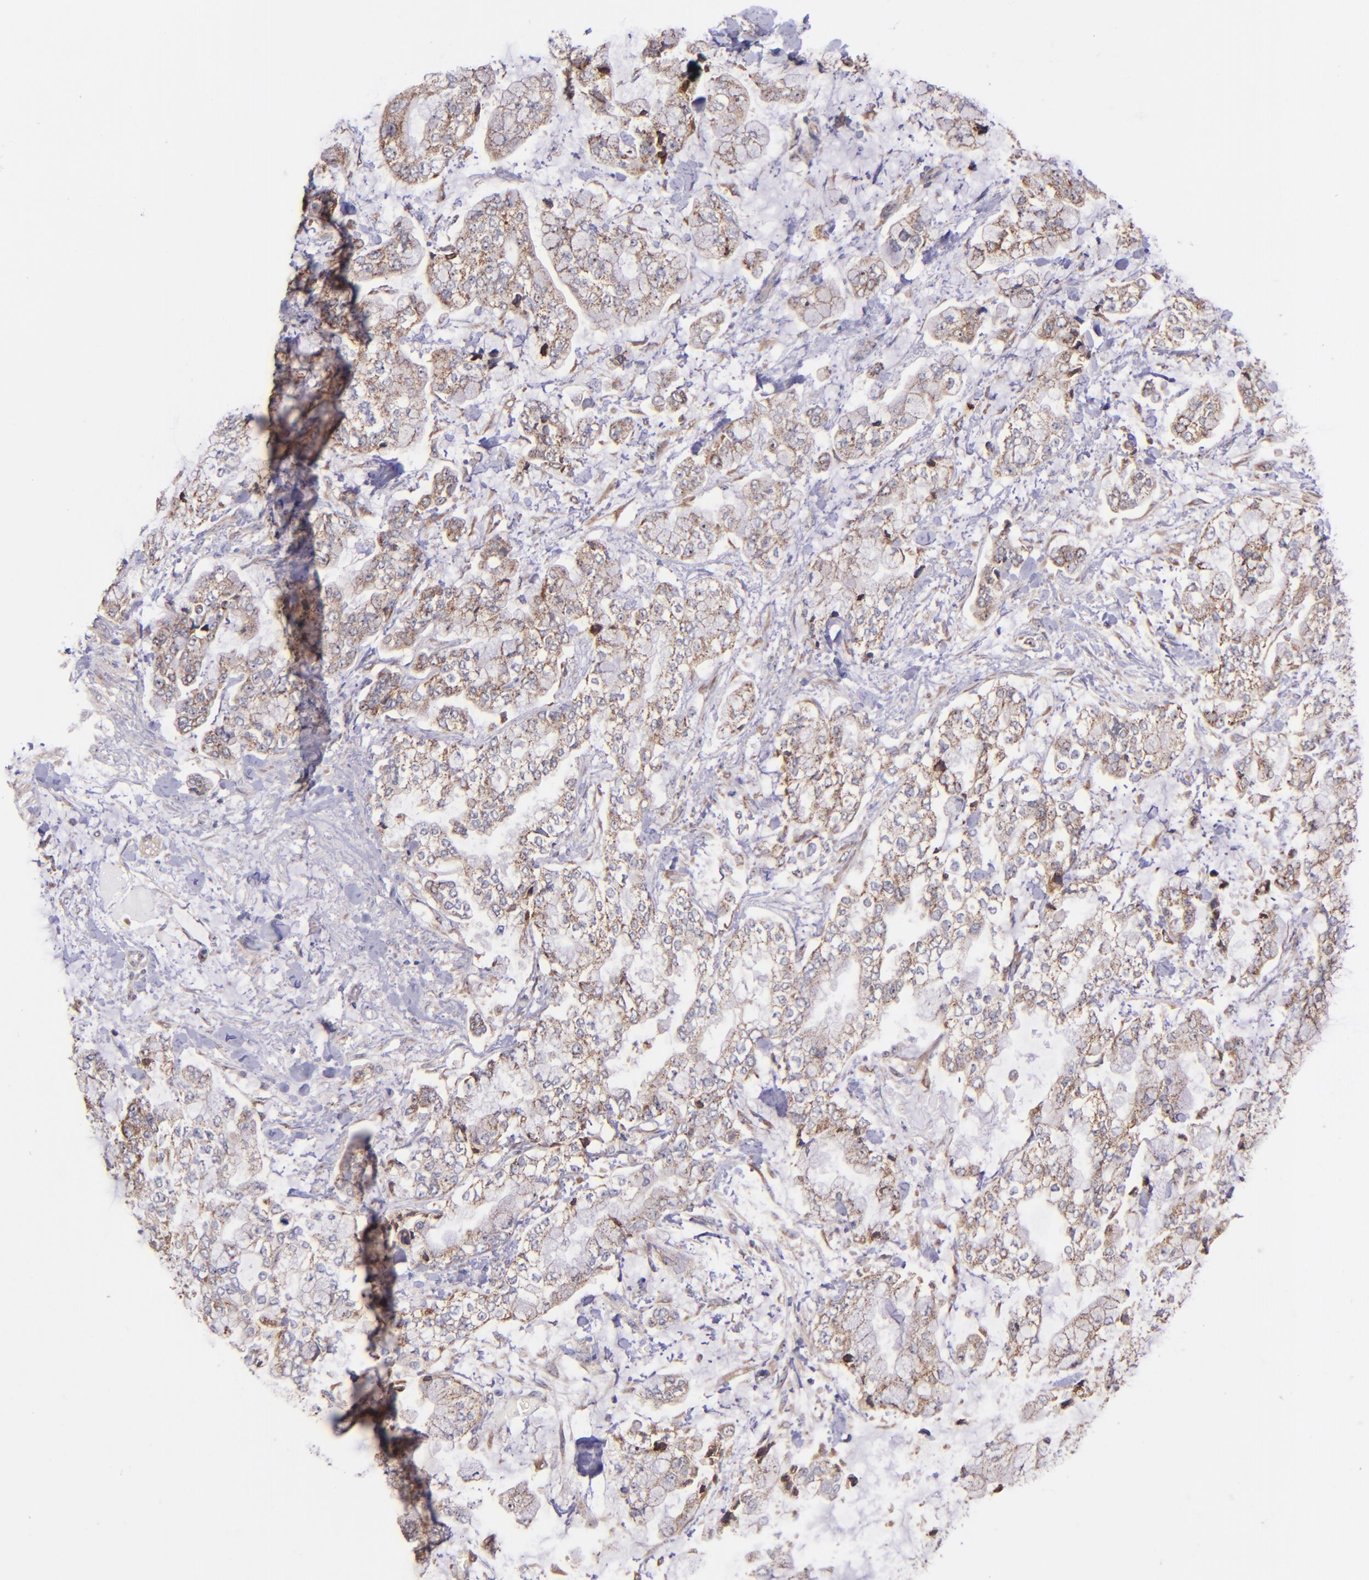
{"staining": {"intensity": "moderate", "quantity": ">75%", "location": "cytoplasmic/membranous"}, "tissue": "stomach cancer", "cell_type": "Tumor cells", "image_type": "cancer", "snomed": [{"axis": "morphology", "description": "Normal tissue, NOS"}, {"axis": "morphology", "description": "Adenocarcinoma, NOS"}, {"axis": "topography", "description": "Stomach, upper"}, {"axis": "topography", "description": "Stomach"}], "caption": "A medium amount of moderate cytoplasmic/membranous staining is identified in about >75% of tumor cells in stomach cancer tissue.", "gene": "SHC1", "patient": {"sex": "male", "age": 76}}